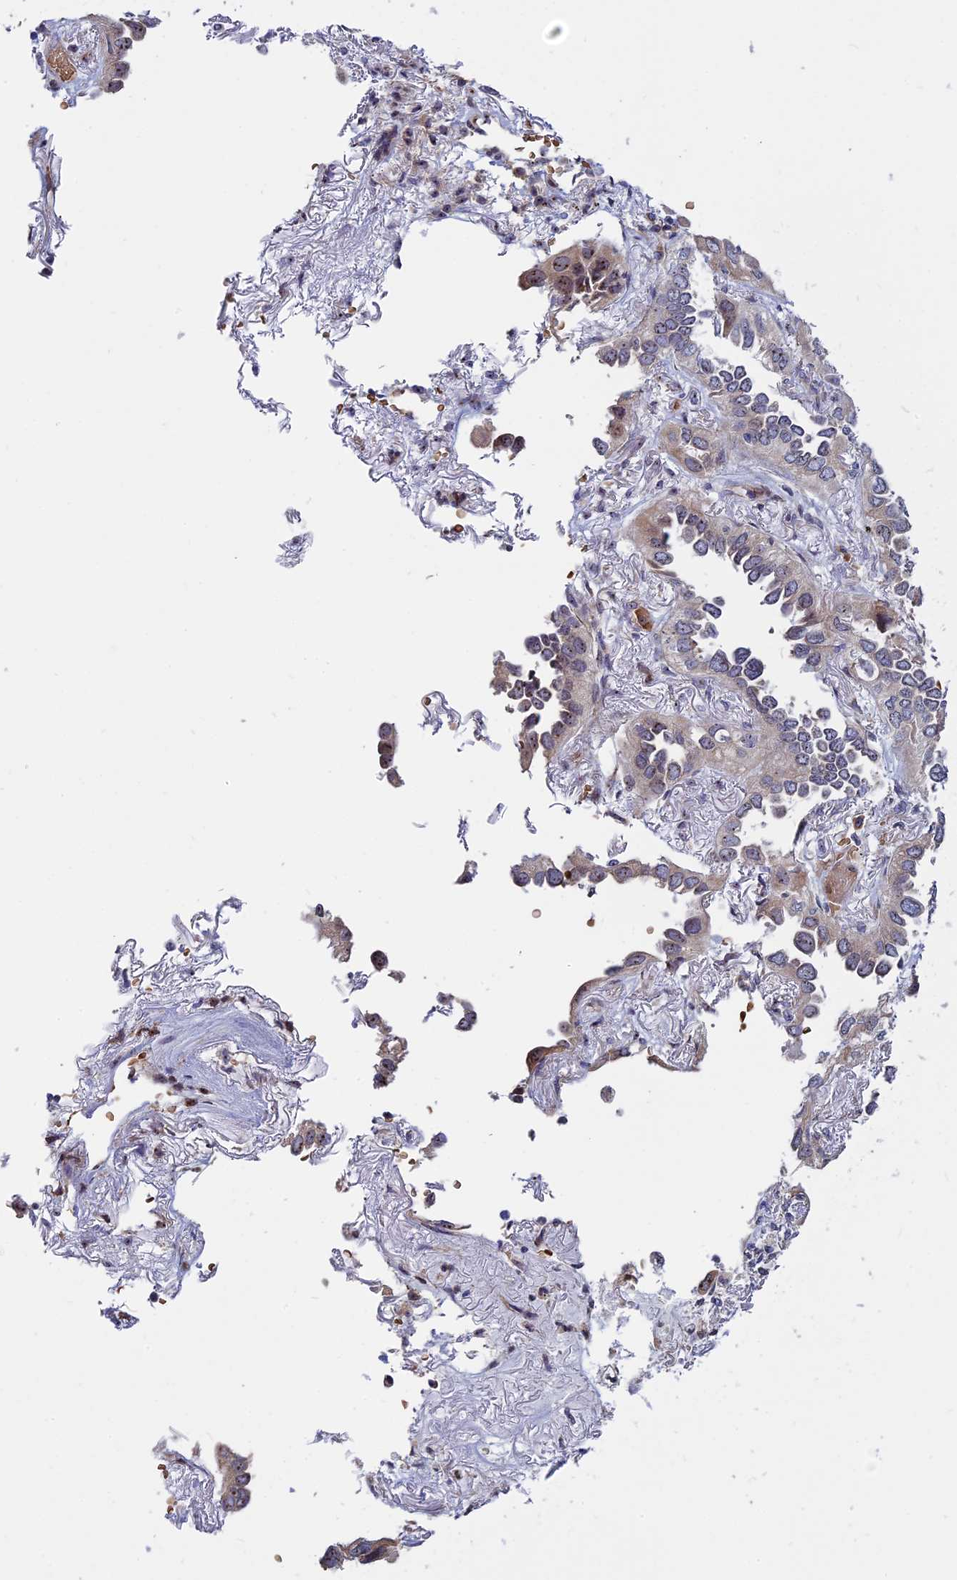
{"staining": {"intensity": "moderate", "quantity": "<25%", "location": "nuclear"}, "tissue": "lung cancer", "cell_type": "Tumor cells", "image_type": "cancer", "snomed": [{"axis": "morphology", "description": "Adenocarcinoma, NOS"}, {"axis": "topography", "description": "Lung"}], "caption": "Protein staining of adenocarcinoma (lung) tissue reveals moderate nuclear staining in approximately <25% of tumor cells.", "gene": "DBNDD1", "patient": {"sex": "female", "age": 76}}